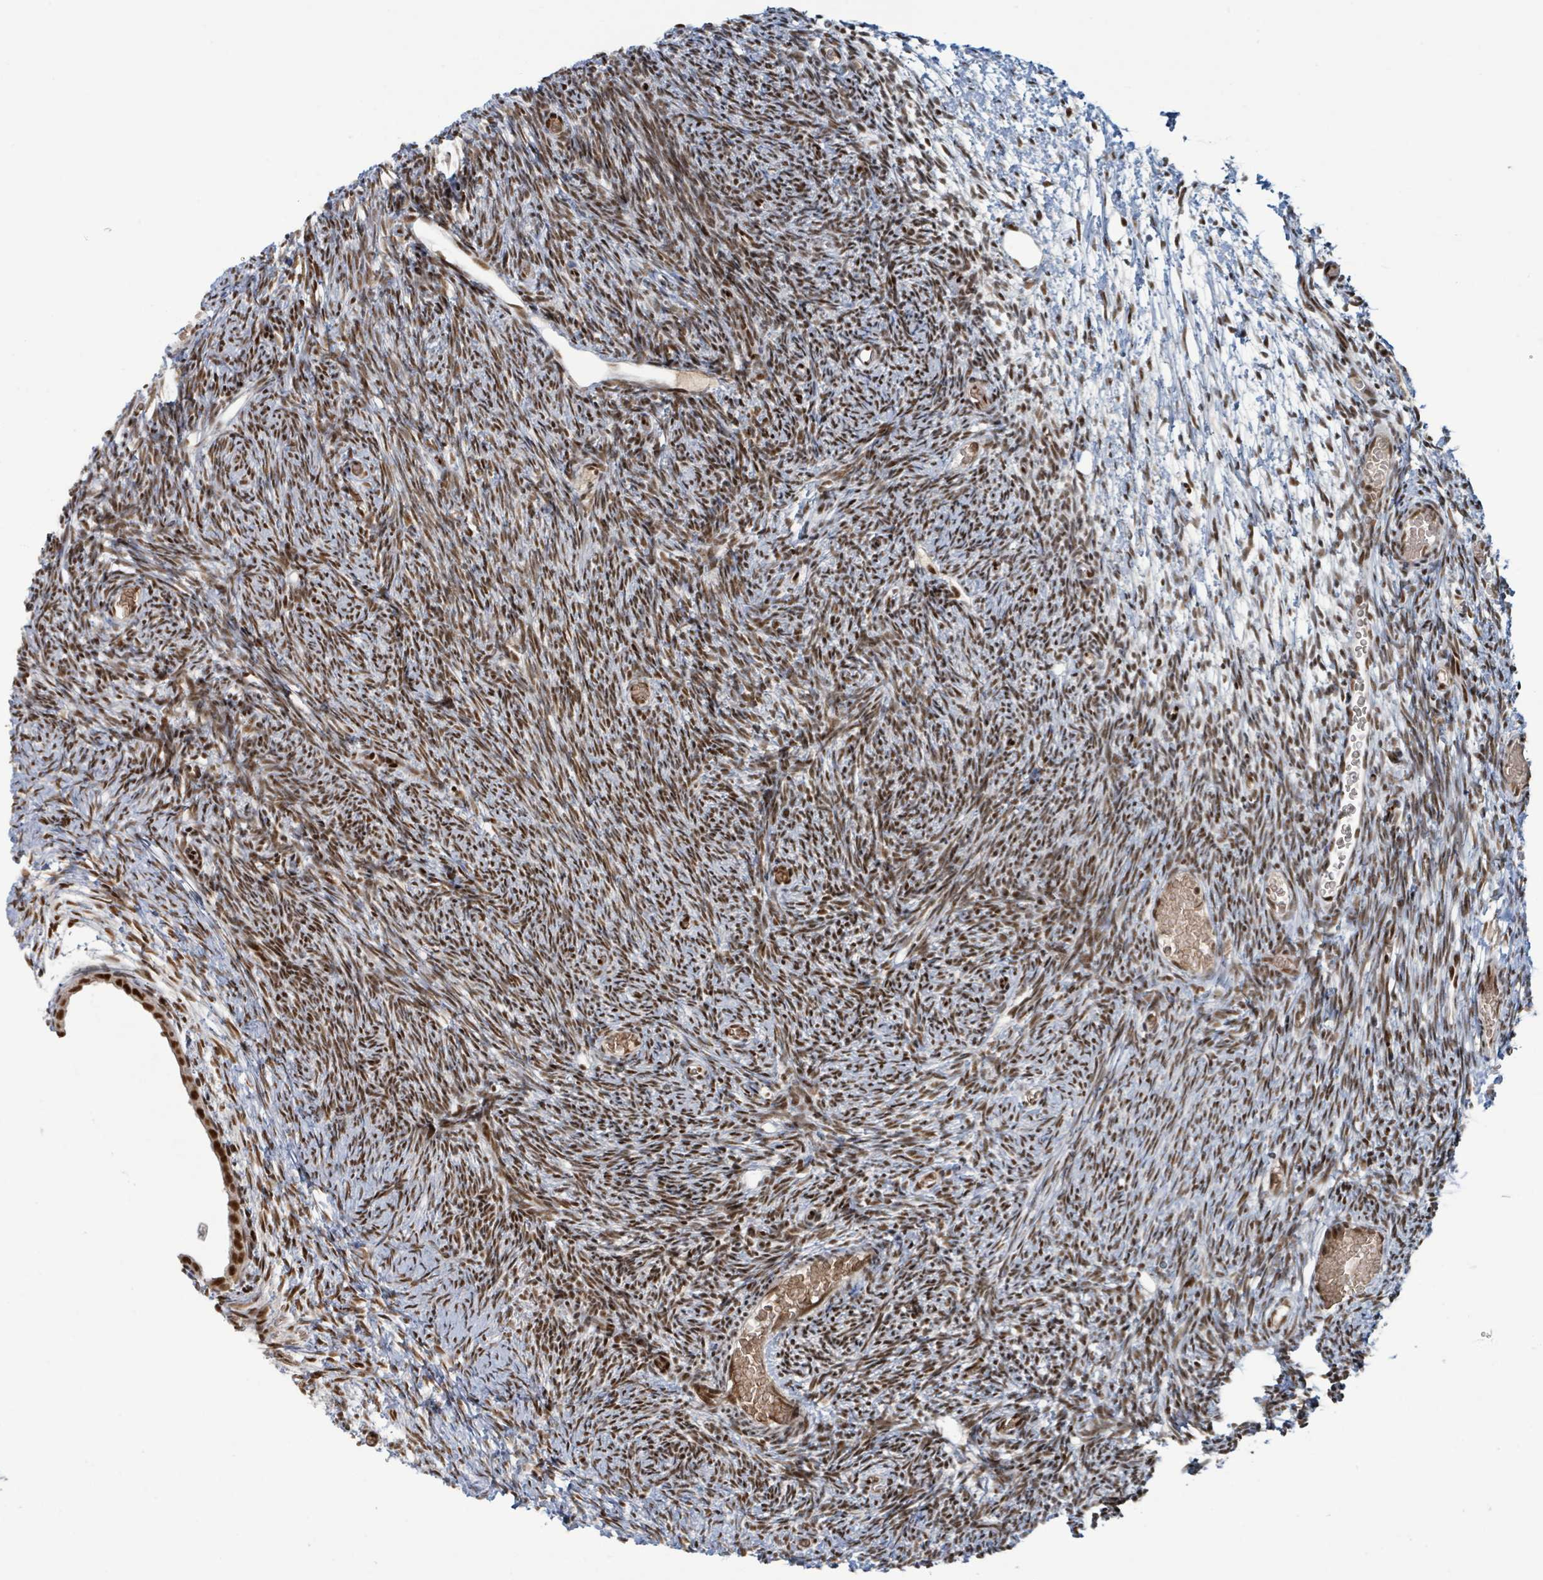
{"staining": {"intensity": "moderate", "quantity": ">75%", "location": "nuclear"}, "tissue": "ovary", "cell_type": "Ovarian stroma cells", "image_type": "normal", "snomed": [{"axis": "morphology", "description": "Normal tissue, NOS"}, {"axis": "topography", "description": "Ovary"}], "caption": "Immunohistochemistry (DAB (3,3'-diaminobenzidine)) staining of benign human ovary shows moderate nuclear protein positivity in about >75% of ovarian stroma cells. (DAB IHC with brightfield microscopy, high magnification).", "gene": "KLF3", "patient": {"sex": "female", "age": 39}}